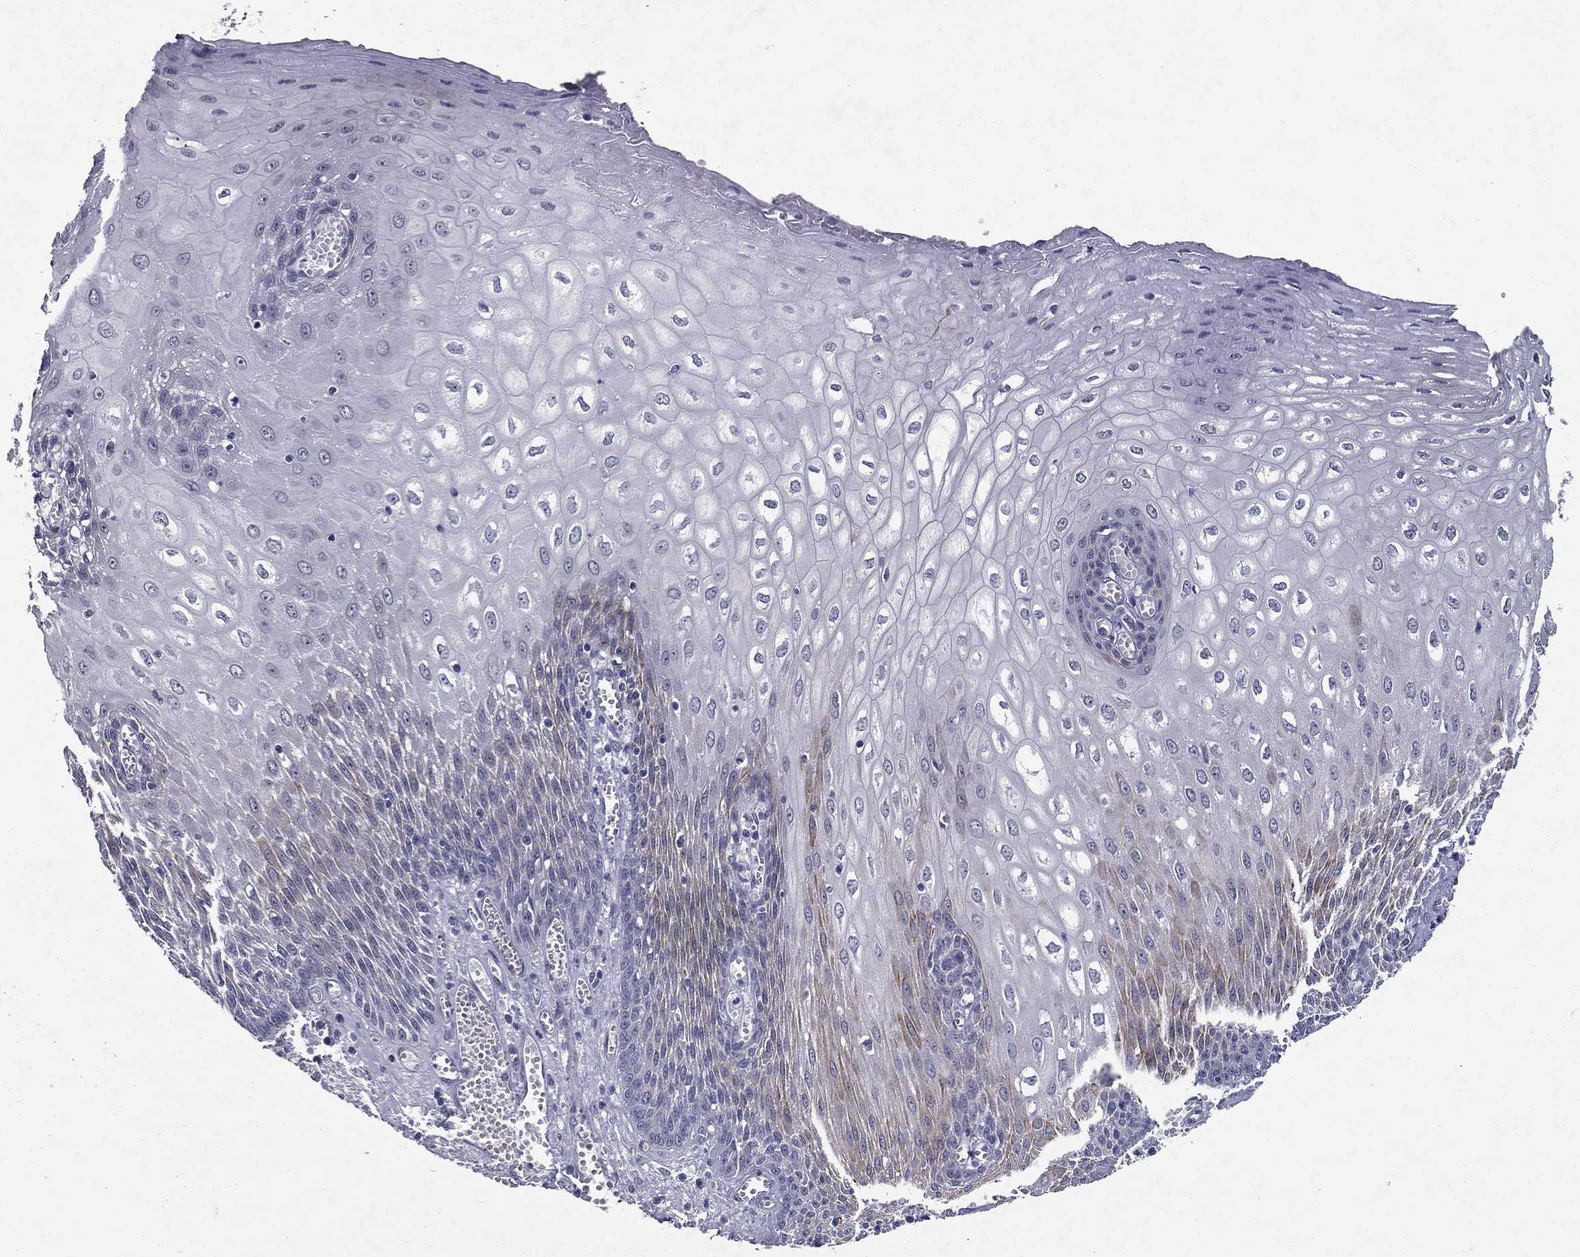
{"staining": {"intensity": "negative", "quantity": "none", "location": "none"}, "tissue": "esophagus", "cell_type": "Squamous epithelial cells", "image_type": "normal", "snomed": [{"axis": "morphology", "description": "Normal tissue, NOS"}, {"axis": "topography", "description": "Esophagus"}], "caption": "IHC micrograph of normal esophagus: esophagus stained with DAB (3,3'-diaminobenzidine) reveals no significant protein positivity in squamous epithelial cells.", "gene": "RBFOX1", "patient": {"sex": "male", "age": 58}}